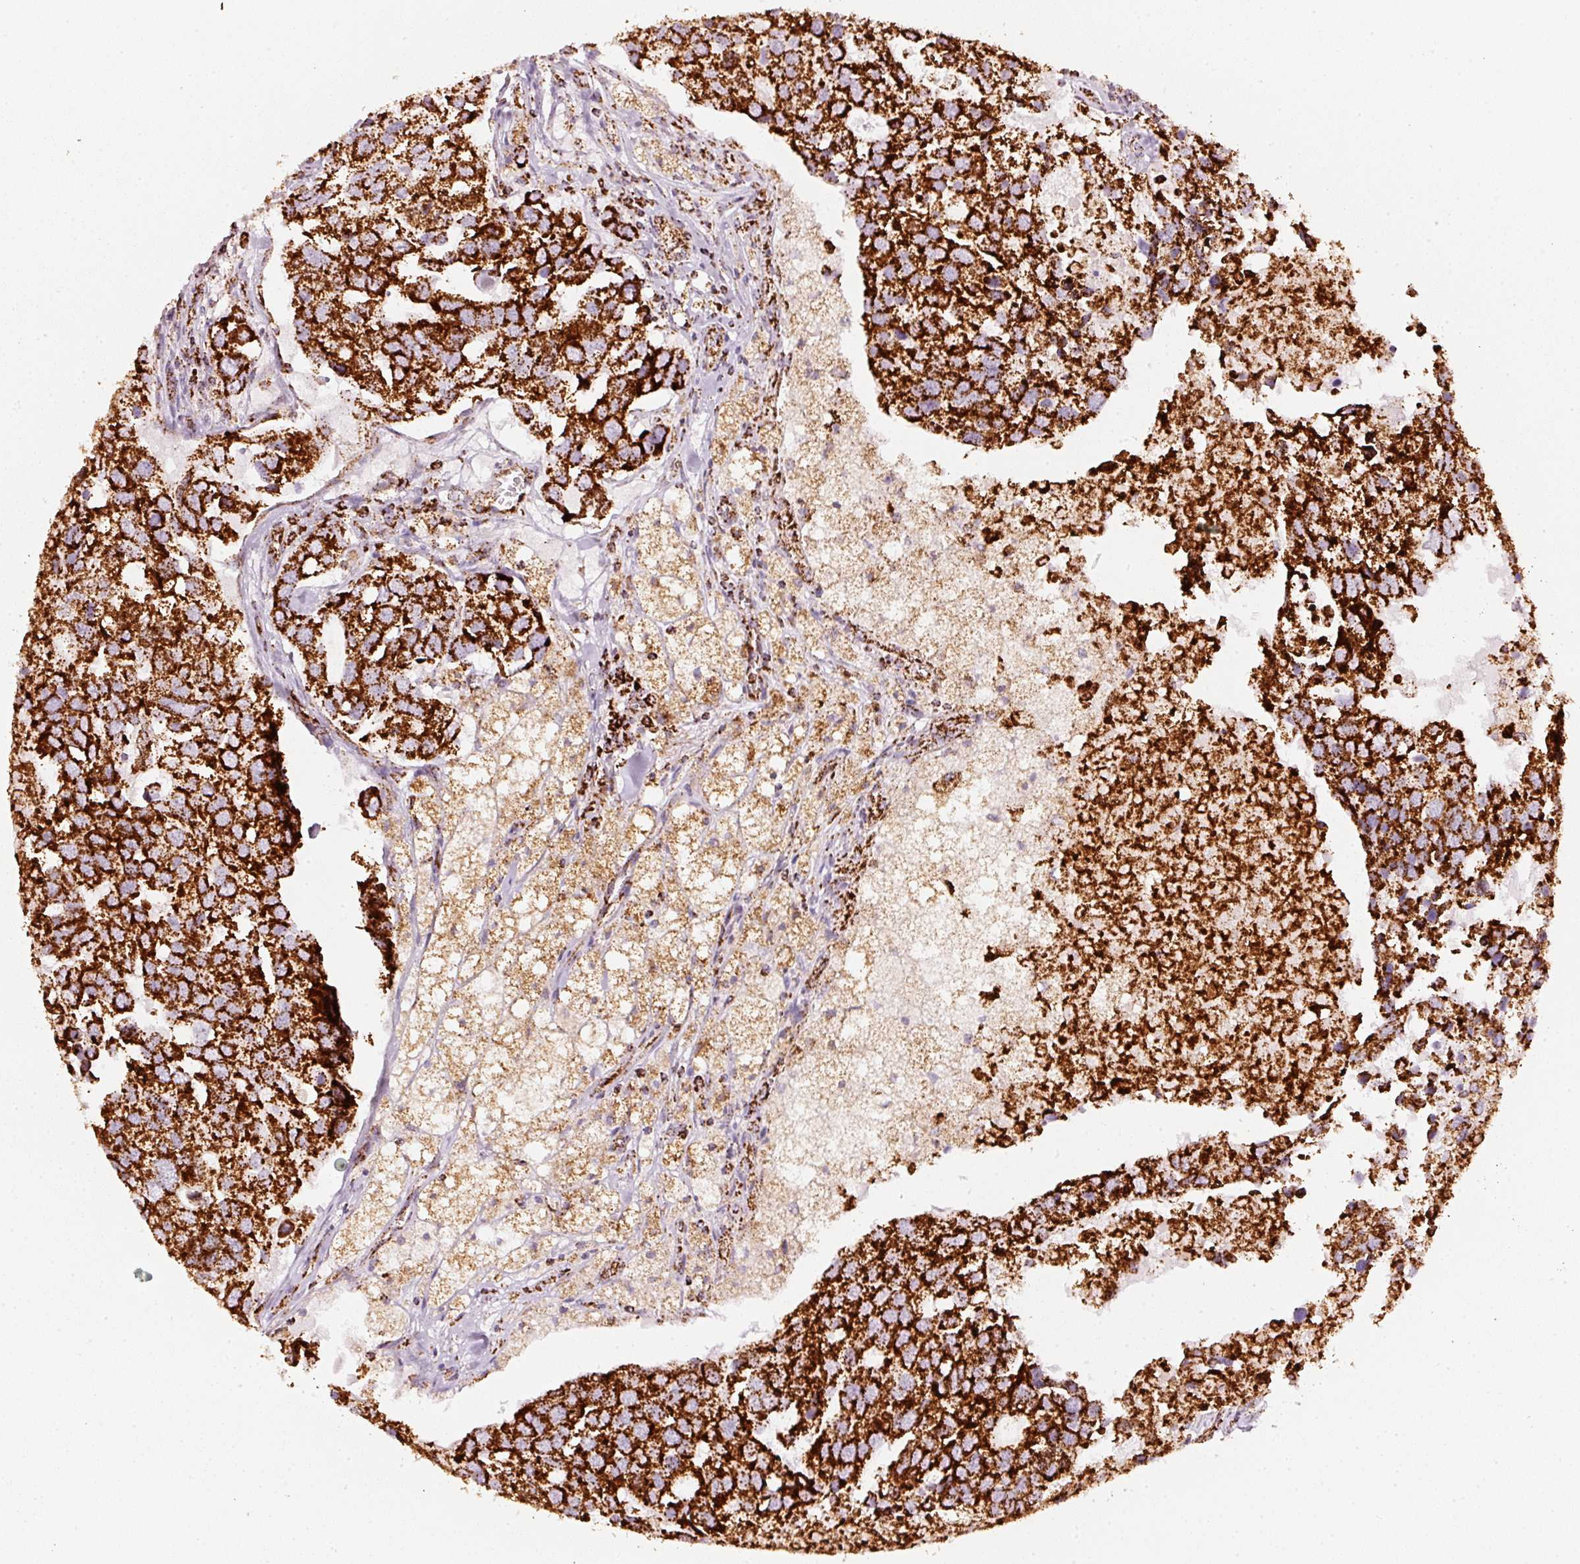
{"staining": {"intensity": "strong", "quantity": ">75%", "location": "cytoplasmic/membranous"}, "tissue": "breast cancer", "cell_type": "Tumor cells", "image_type": "cancer", "snomed": [{"axis": "morphology", "description": "Duct carcinoma"}, {"axis": "topography", "description": "Breast"}], "caption": "Immunohistochemistry (IHC) image of neoplastic tissue: breast cancer (invasive ductal carcinoma) stained using immunohistochemistry (IHC) displays high levels of strong protein expression localized specifically in the cytoplasmic/membranous of tumor cells, appearing as a cytoplasmic/membranous brown color.", "gene": "UQCRC1", "patient": {"sex": "female", "age": 83}}